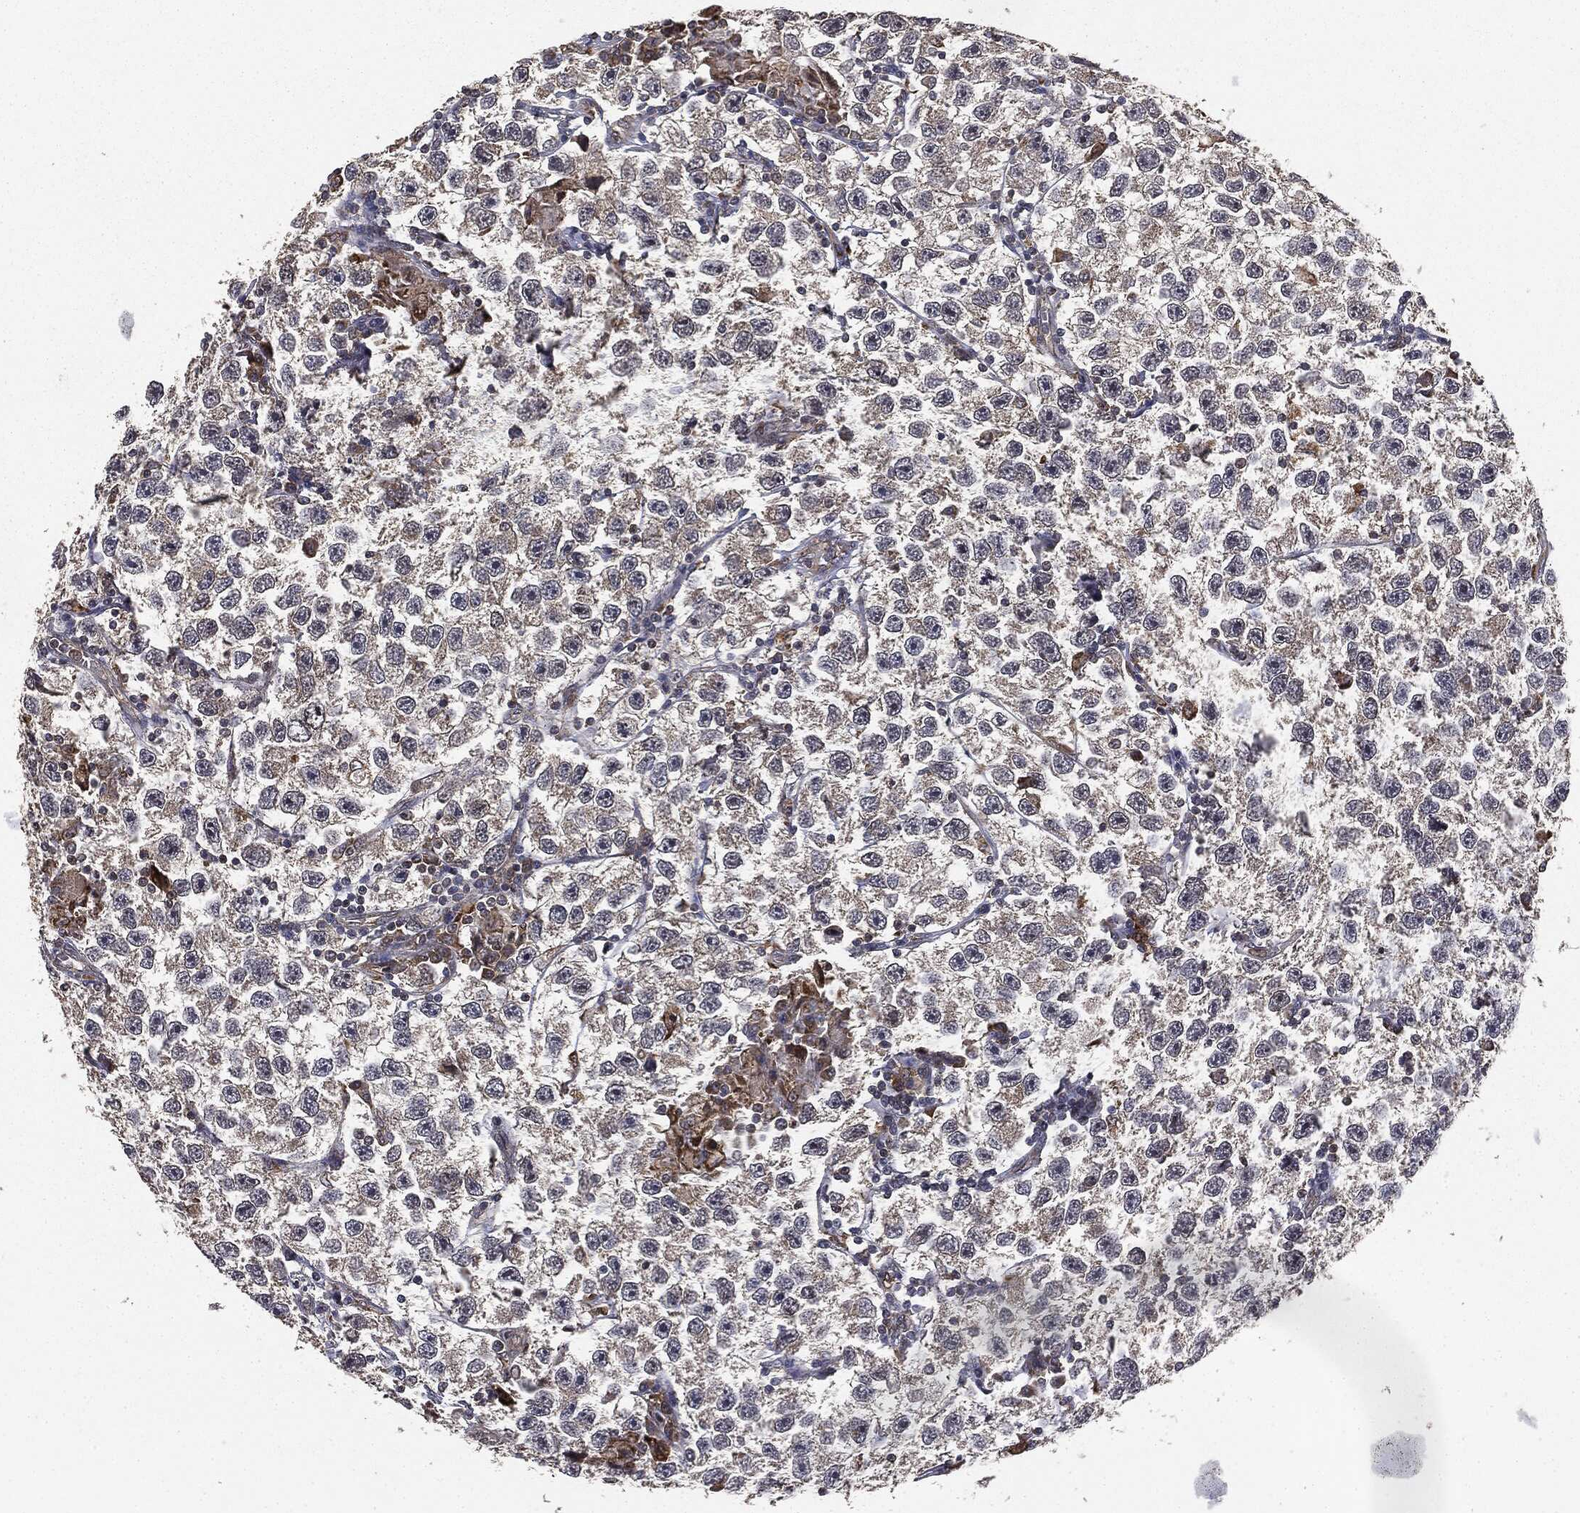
{"staining": {"intensity": "negative", "quantity": "none", "location": "none"}, "tissue": "testis cancer", "cell_type": "Tumor cells", "image_type": "cancer", "snomed": [{"axis": "morphology", "description": "Seminoma, NOS"}, {"axis": "topography", "description": "Testis"}], "caption": "Immunohistochemistry (IHC) image of neoplastic tissue: human testis cancer (seminoma) stained with DAB (3,3'-diaminobenzidine) reveals no significant protein staining in tumor cells. (DAB IHC, high magnification).", "gene": "MIER2", "patient": {"sex": "male", "age": 26}}